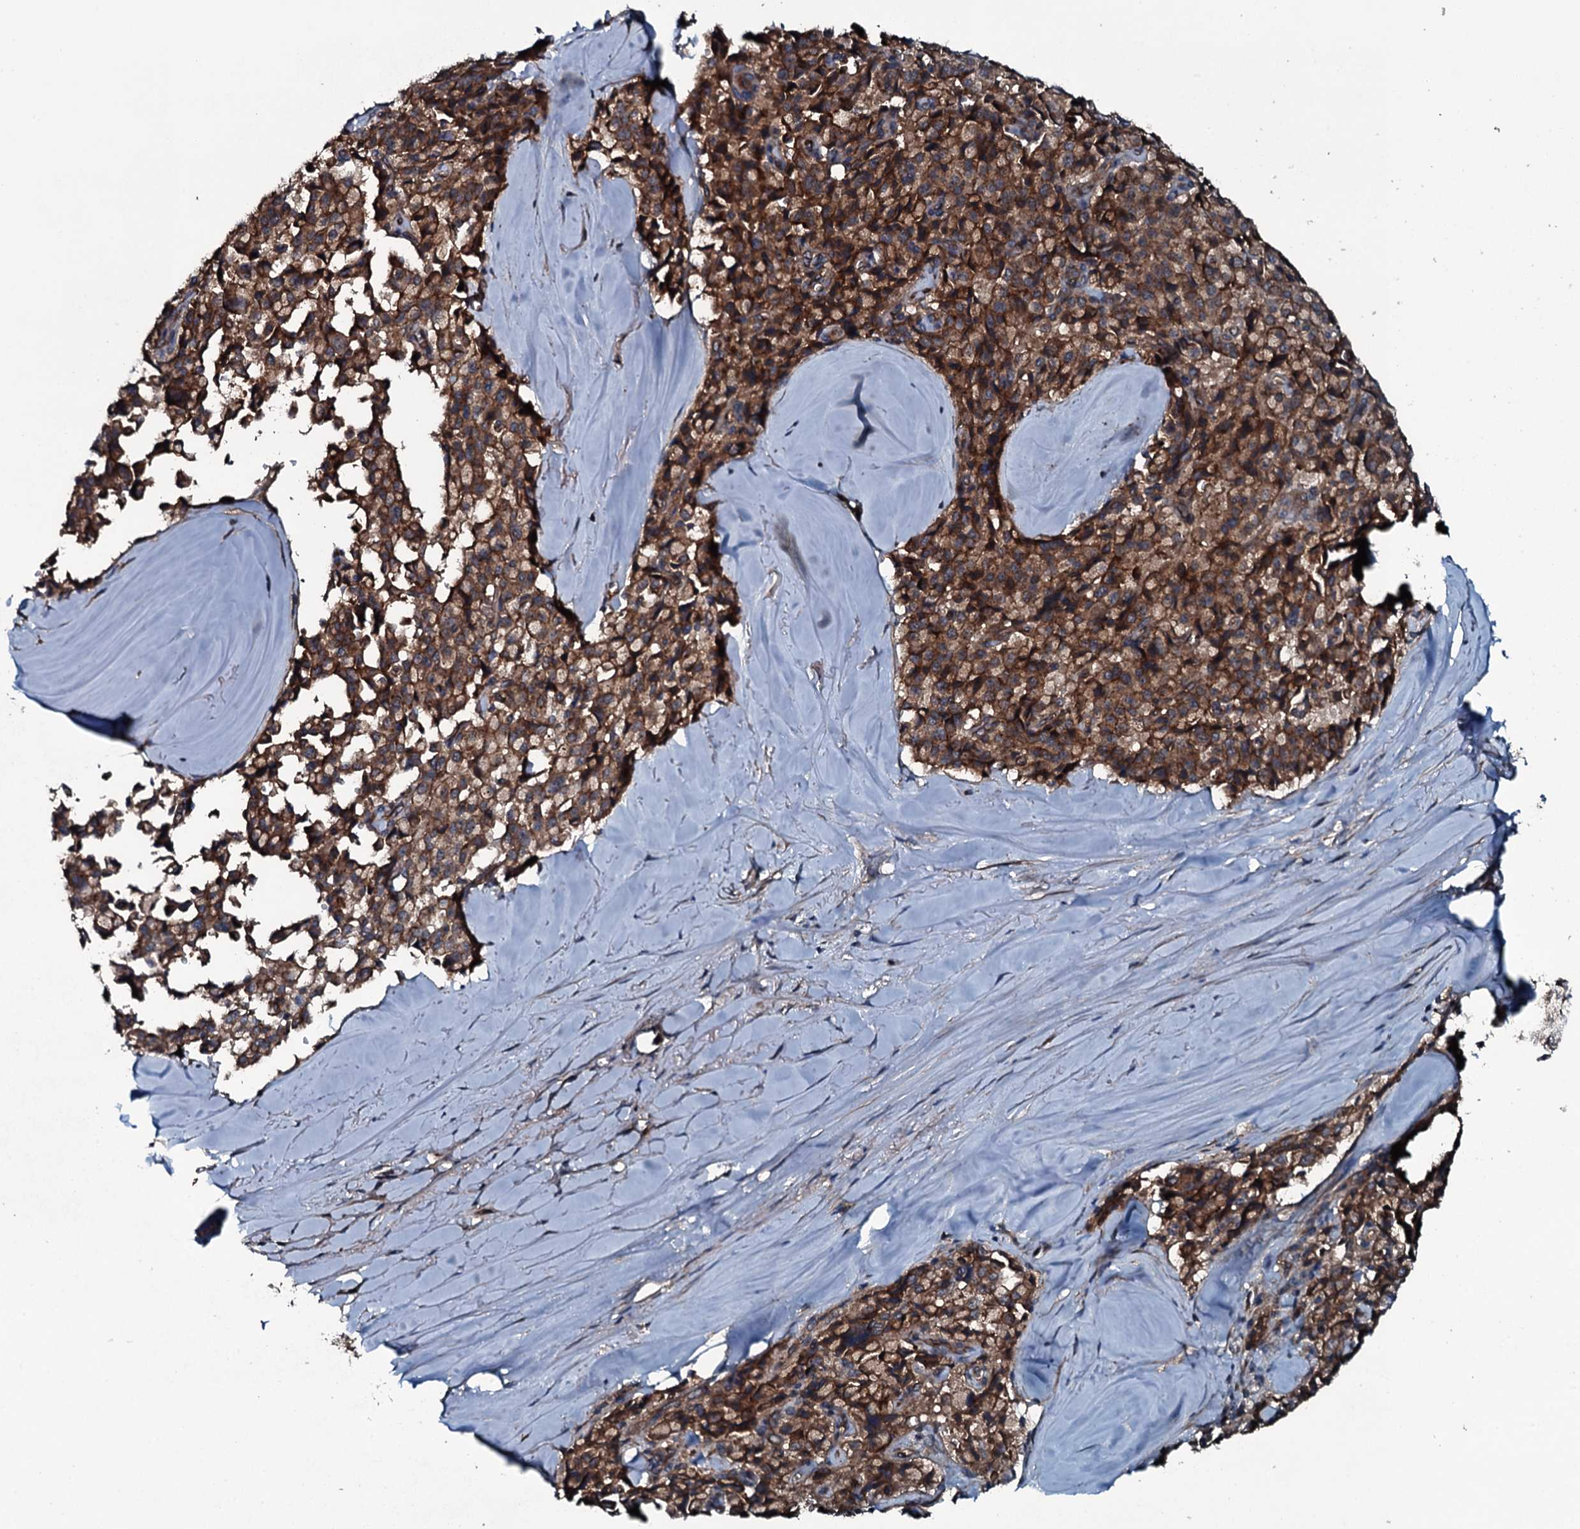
{"staining": {"intensity": "moderate", "quantity": ">75%", "location": "cytoplasmic/membranous"}, "tissue": "pancreatic cancer", "cell_type": "Tumor cells", "image_type": "cancer", "snomed": [{"axis": "morphology", "description": "Adenocarcinoma, NOS"}, {"axis": "topography", "description": "Pancreas"}], "caption": "Immunohistochemistry histopathology image of pancreatic cancer (adenocarcinoma) stained for a protein (brown), which demonstrates medium levels of moderate cytoplasmic/membranous expression in about >75% of tumor cells.", "gene": "TRIM7", "patient": {"sex": "male", "age": 65}}